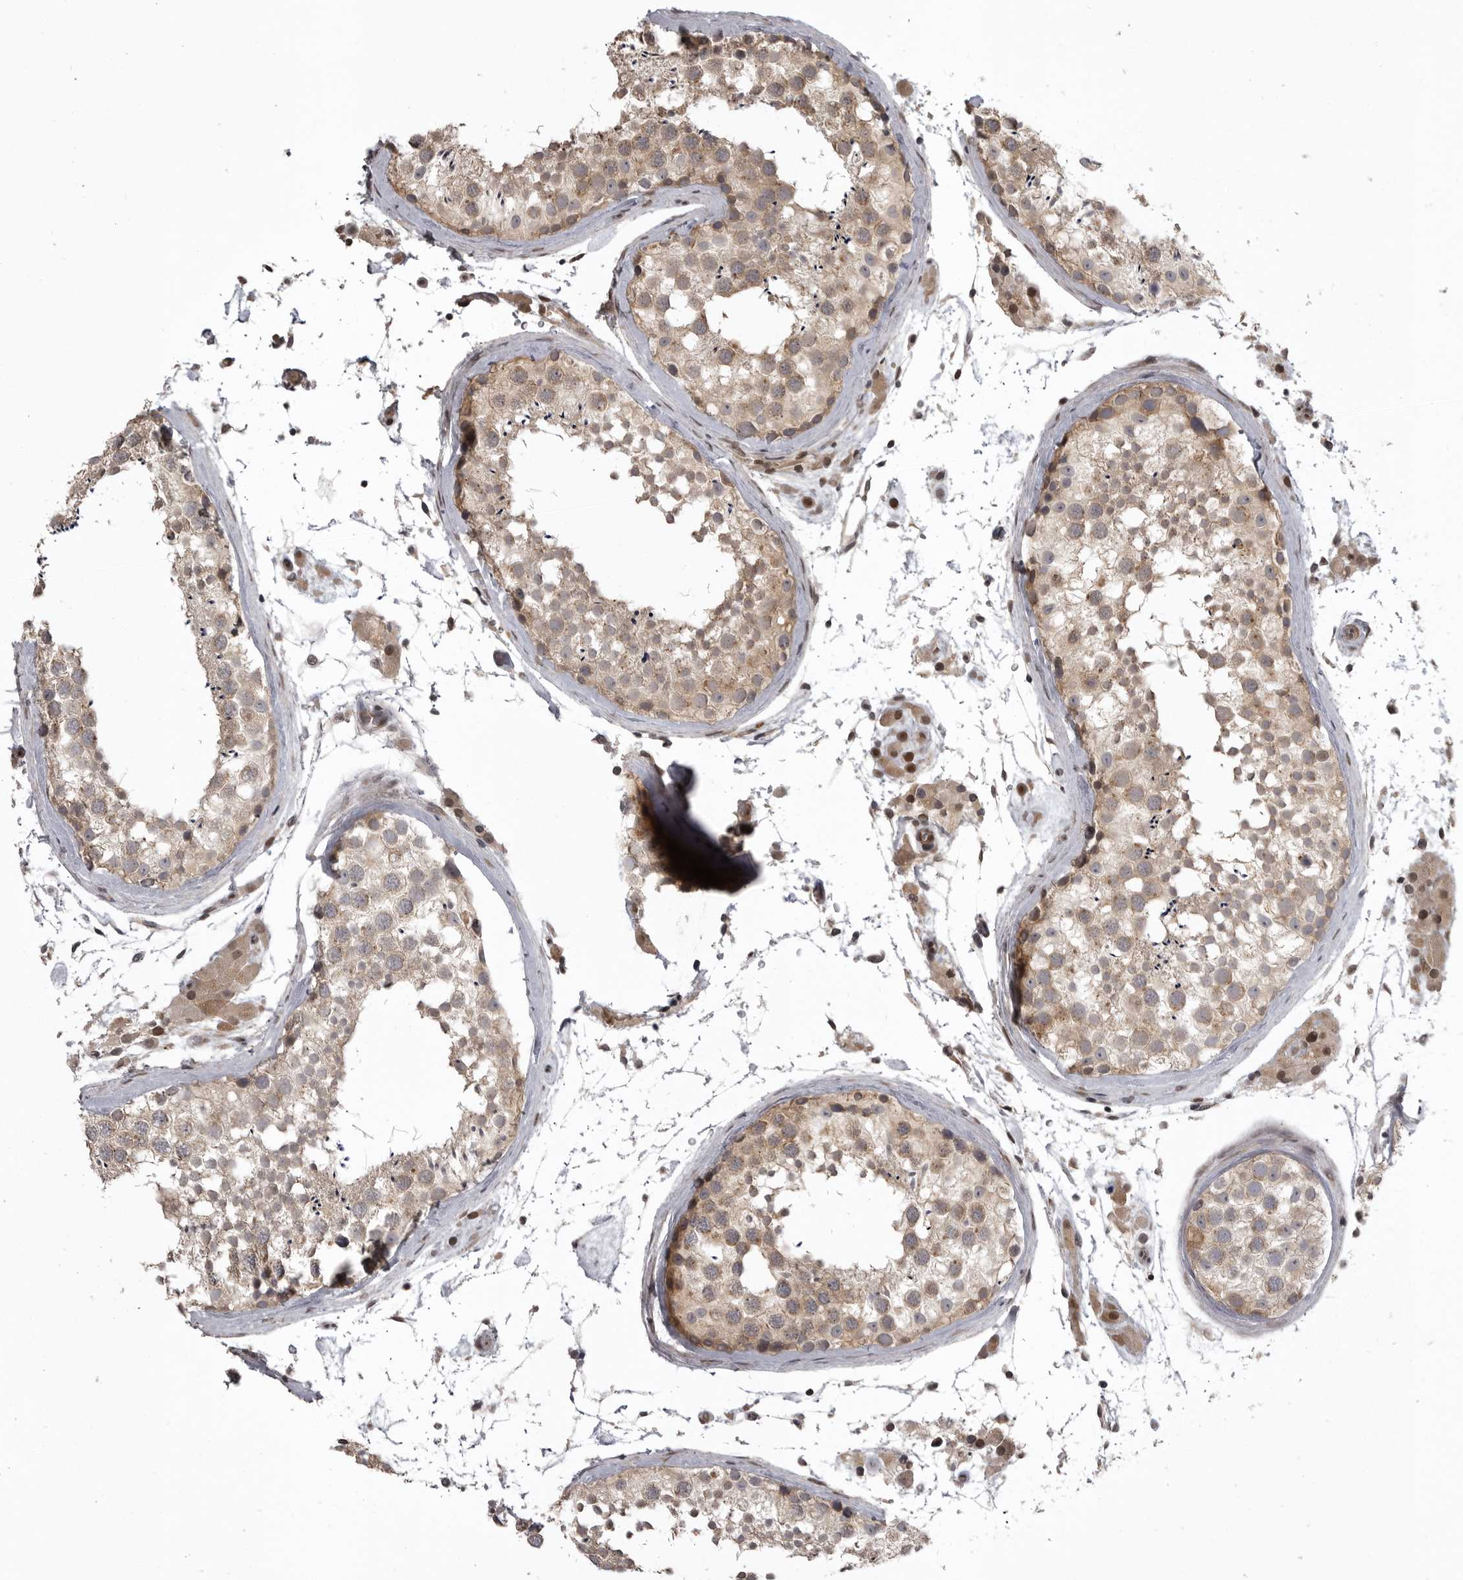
{"staining": {"intensity": "weak", "quantity": ">75%", "location": "cytoplasmic/membranous"}, "tissue": "testis", "cell_type": "Cells in seminiferous ducts", "image_type": "normal", "snomed": [{"axis": "morphology", "description": "Normal tissue, NOS"}, {"axis": "topography", "description": "Testis"}], "caption": "Weak cytoplasmic/membranous protein positivity is present in about >75% of cells in seminiferous ducts in testis. (DAB IHC with brightfield microscopy, high magnification).", "gene": "SNX16", "patient": {"sex": "male", "age": 46}}